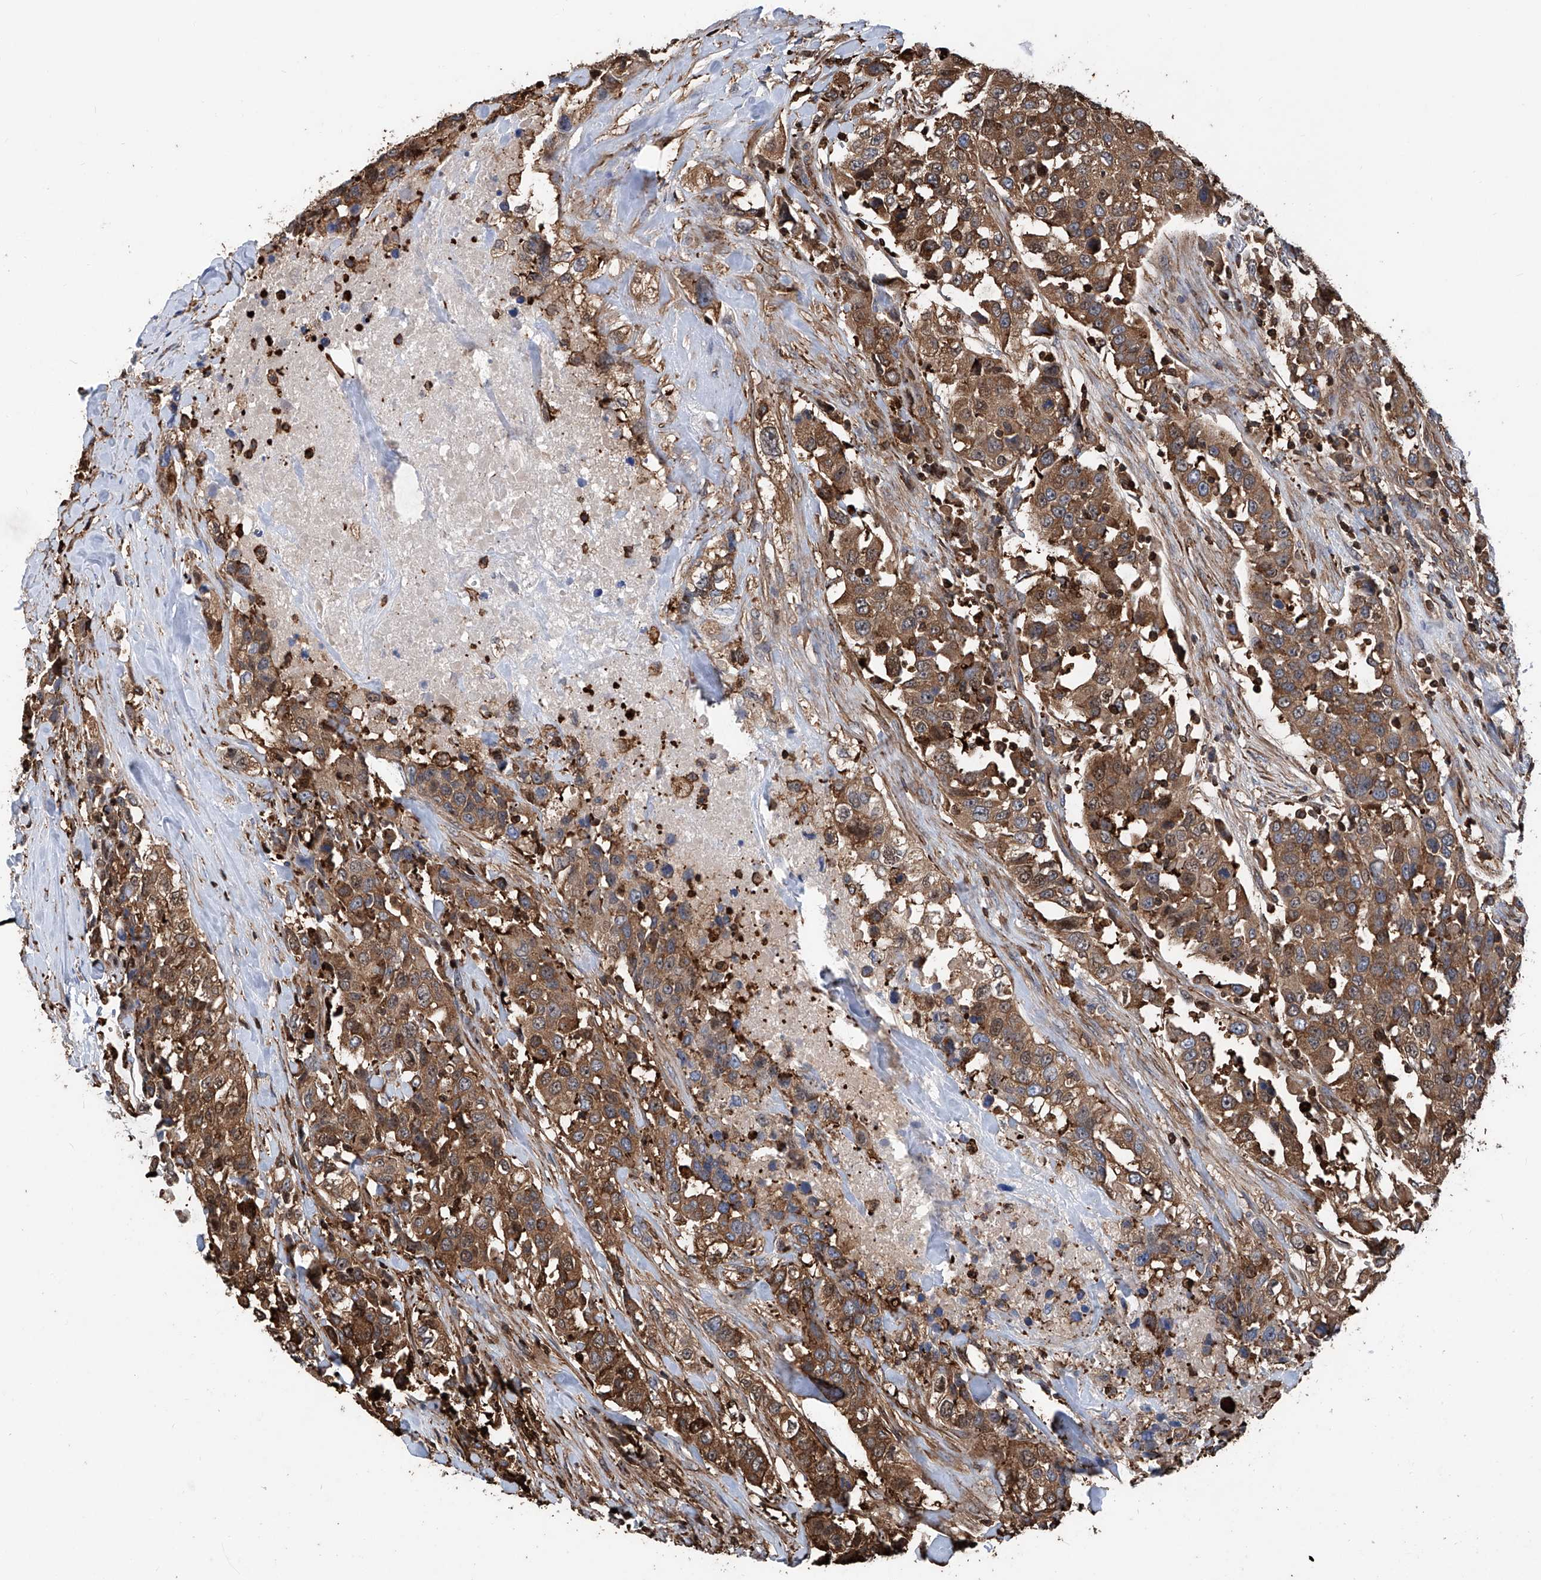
{"staining": {"intensity": "moderate", "quantity": ">75%", "location": "cytoplasmic/membranous"}, "tissue": "urothelial cancer", "cell_type": "Tumor cells", "image_type": "cancer", "snomed": [{"axis": "morphology", "description": "Urothelial carcinoma, High grade"}, {"axis": "topography", "description": "Urinary bladder"}], "caption": "A brown stain shows moderate cytoplasmic/membranous positivity of a protein in urothelial cancer tumor cells.", "gene": "ZNF484", "patient": {"sex": "female", "age": 80}}